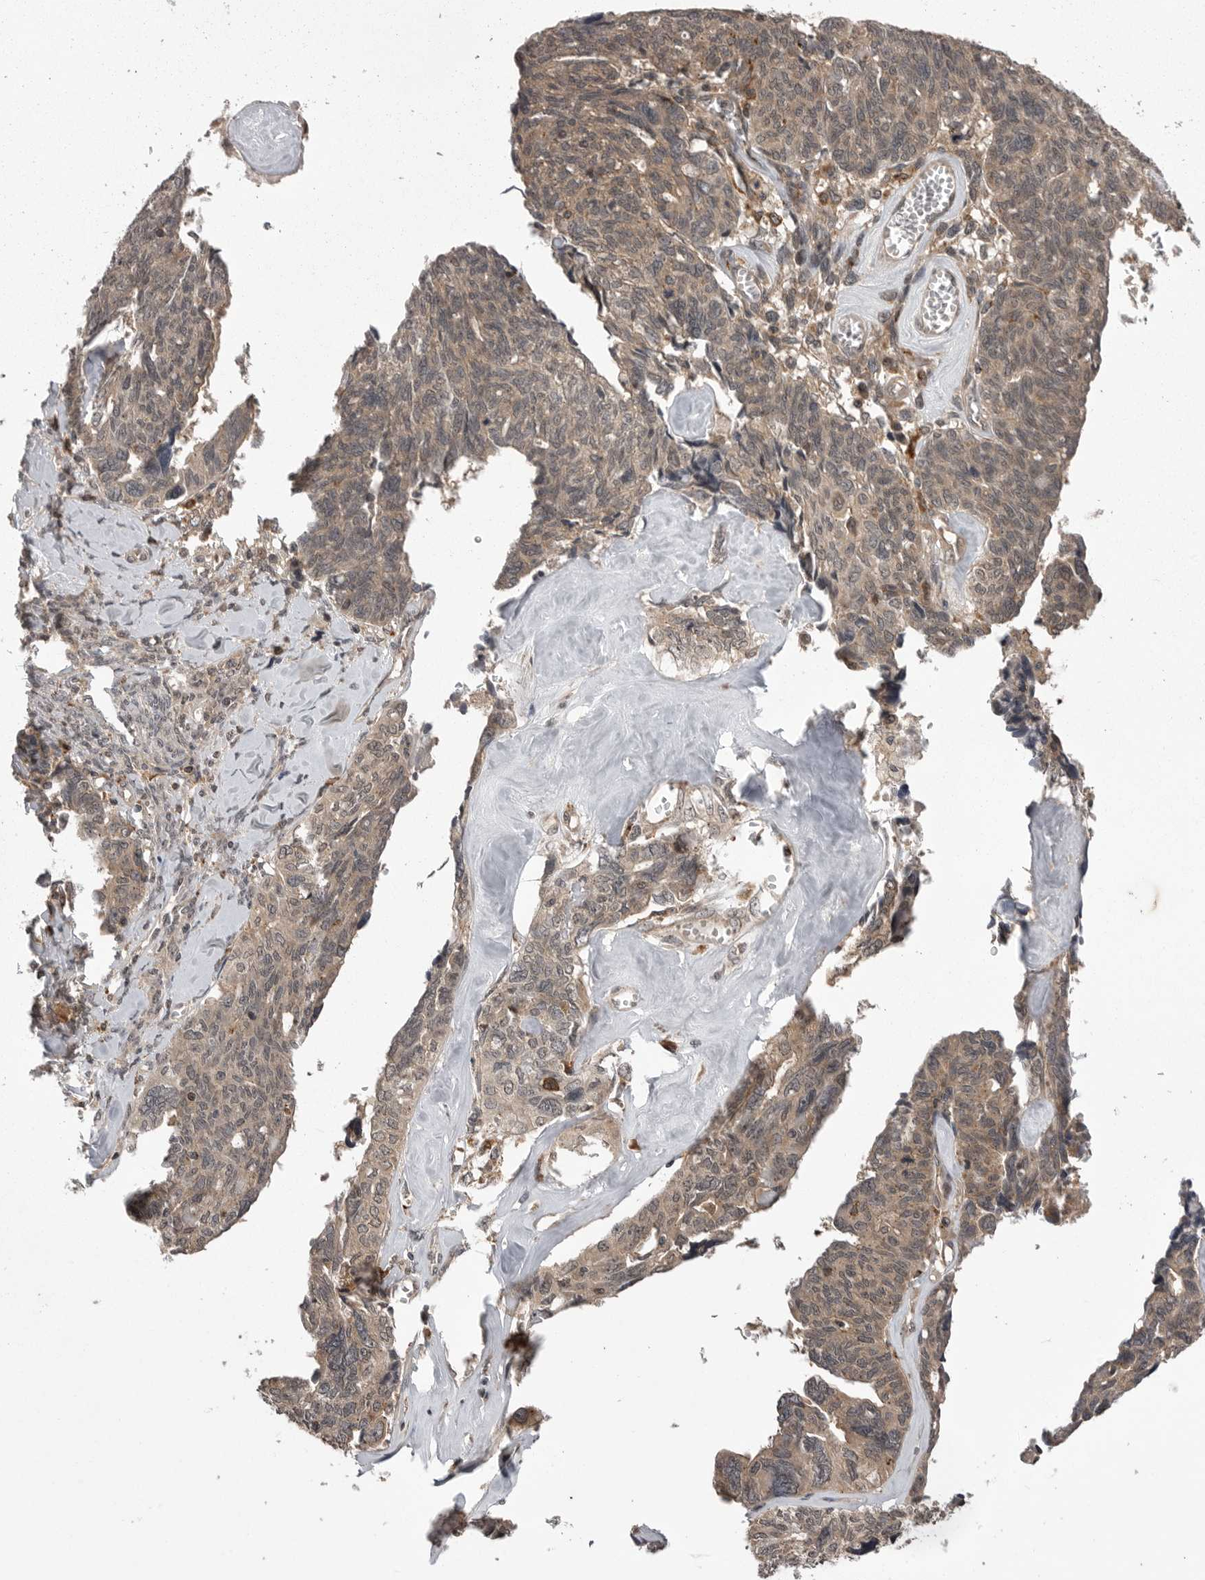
{"staining": {"intensity": "moderate", "quantity": ">75%", "location": "cytoplasmic/membranous"}, "tissue": "ovarian cancer", "cell_type": "Tumor cells", "image_type": "cancer", "snomed": [{"axis": "morphology", "description": "Cystadenocarcinoma, serous, NOS"}, {"axis": "topography", "description": "Ovary"}], "caption": "Protein expression analysis of human serous cystadenocarcinoma (ovarian) reveals moderate cytoplasmic/membranous staining in about >75% of tumor cells.", "gene": "AOAH", "patient": {"sex": "female", "age": 79}}